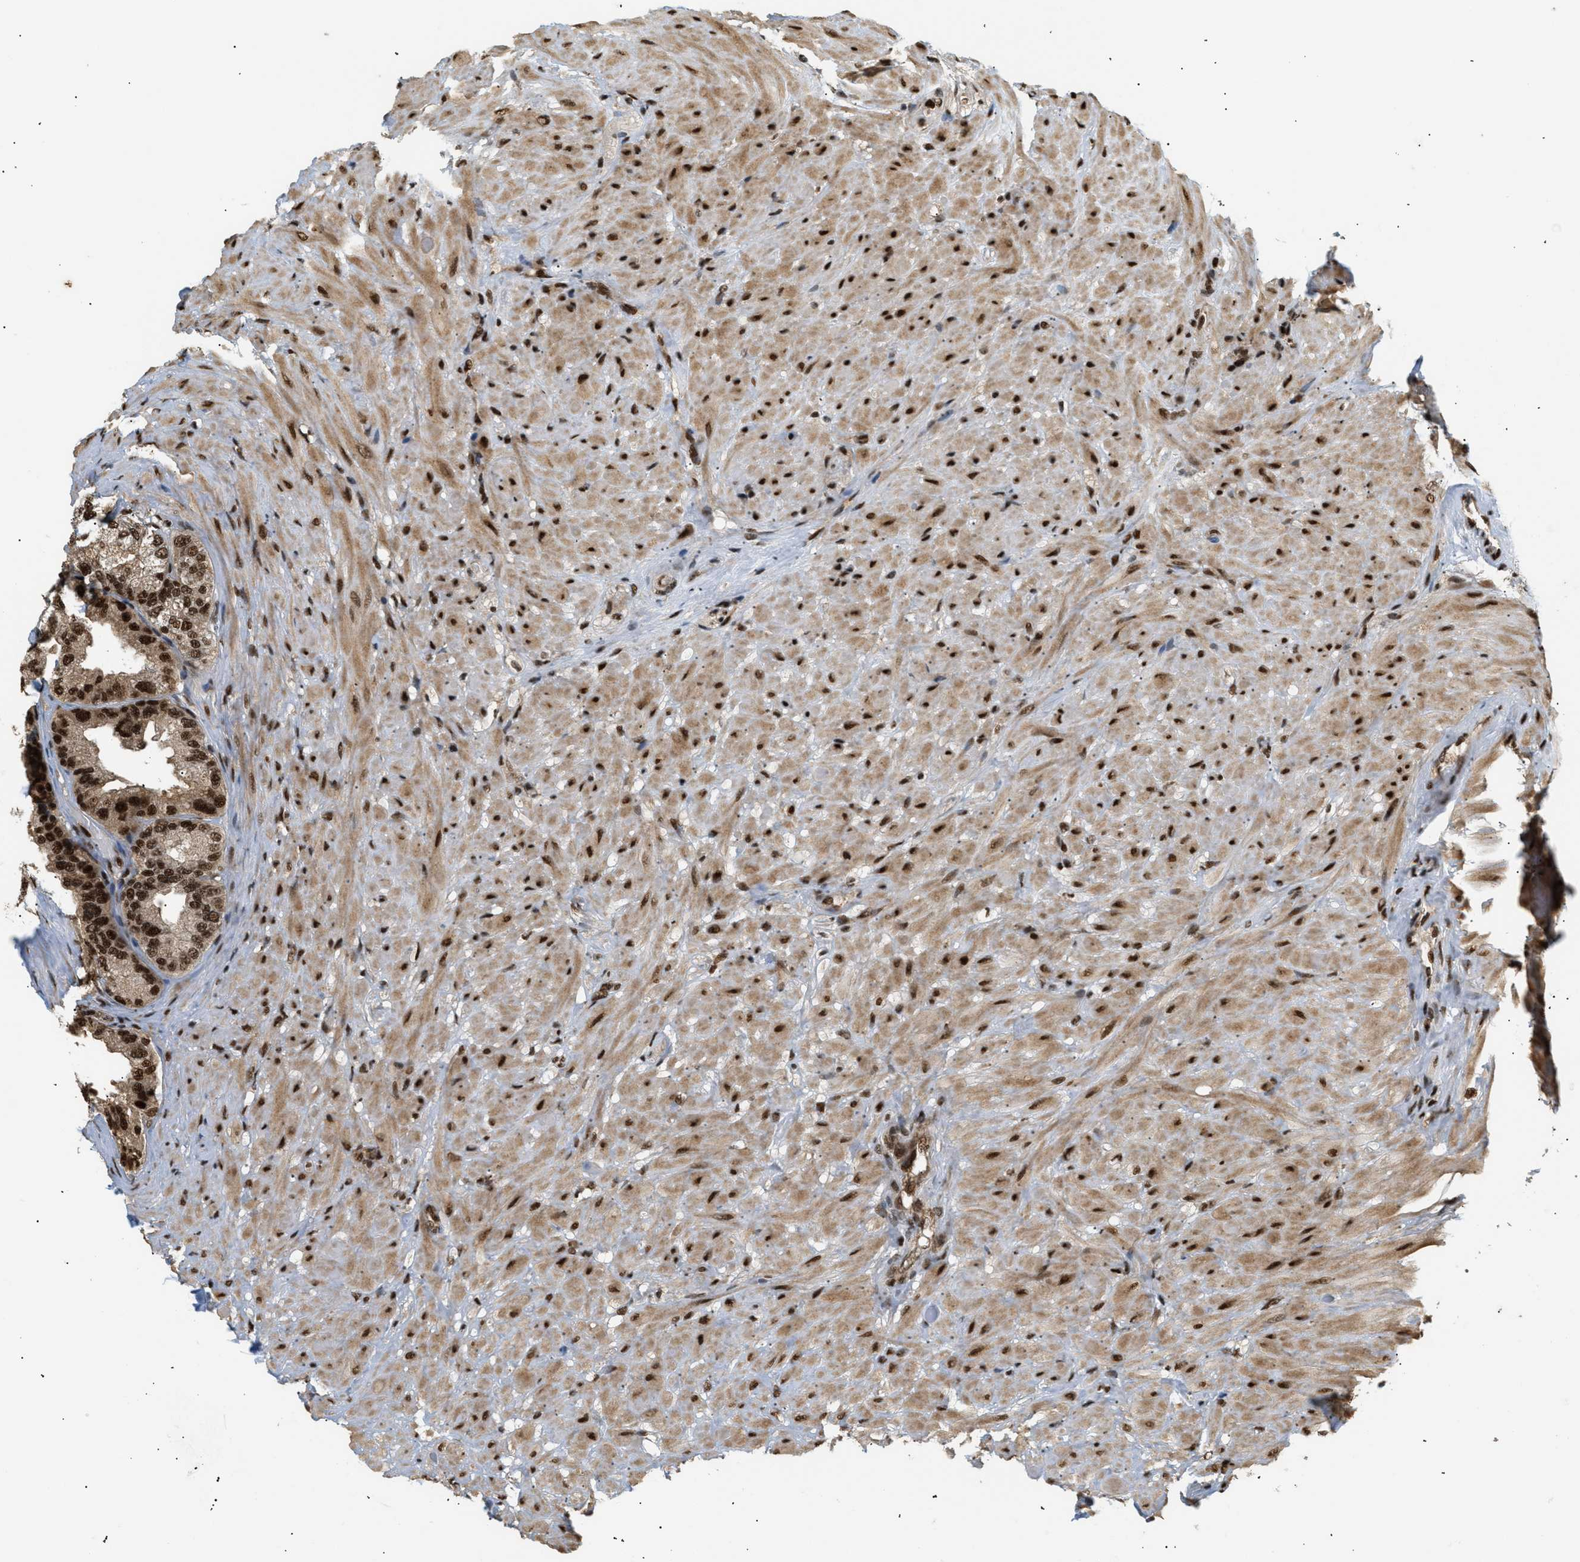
{"staining": {"intensity": "strong", "quantity": ">75%", "location": "nuclear"}, "tissue": "seminal vesicle", "cell_type": "Glandular cells", "image_type": "normal", "snomed": [{"axis": "morphology", "description": "Normal tissue, NOS"}, {"axis": "topography", "description": "Seminal veicle"}], "caption": "Human seminal vesicle stained with a brown dye displays strong nuclear positive expression in approximately >75% of glandular cells.", "gene": "RBM5", "patient": {"sex": "male", "age": 68}}